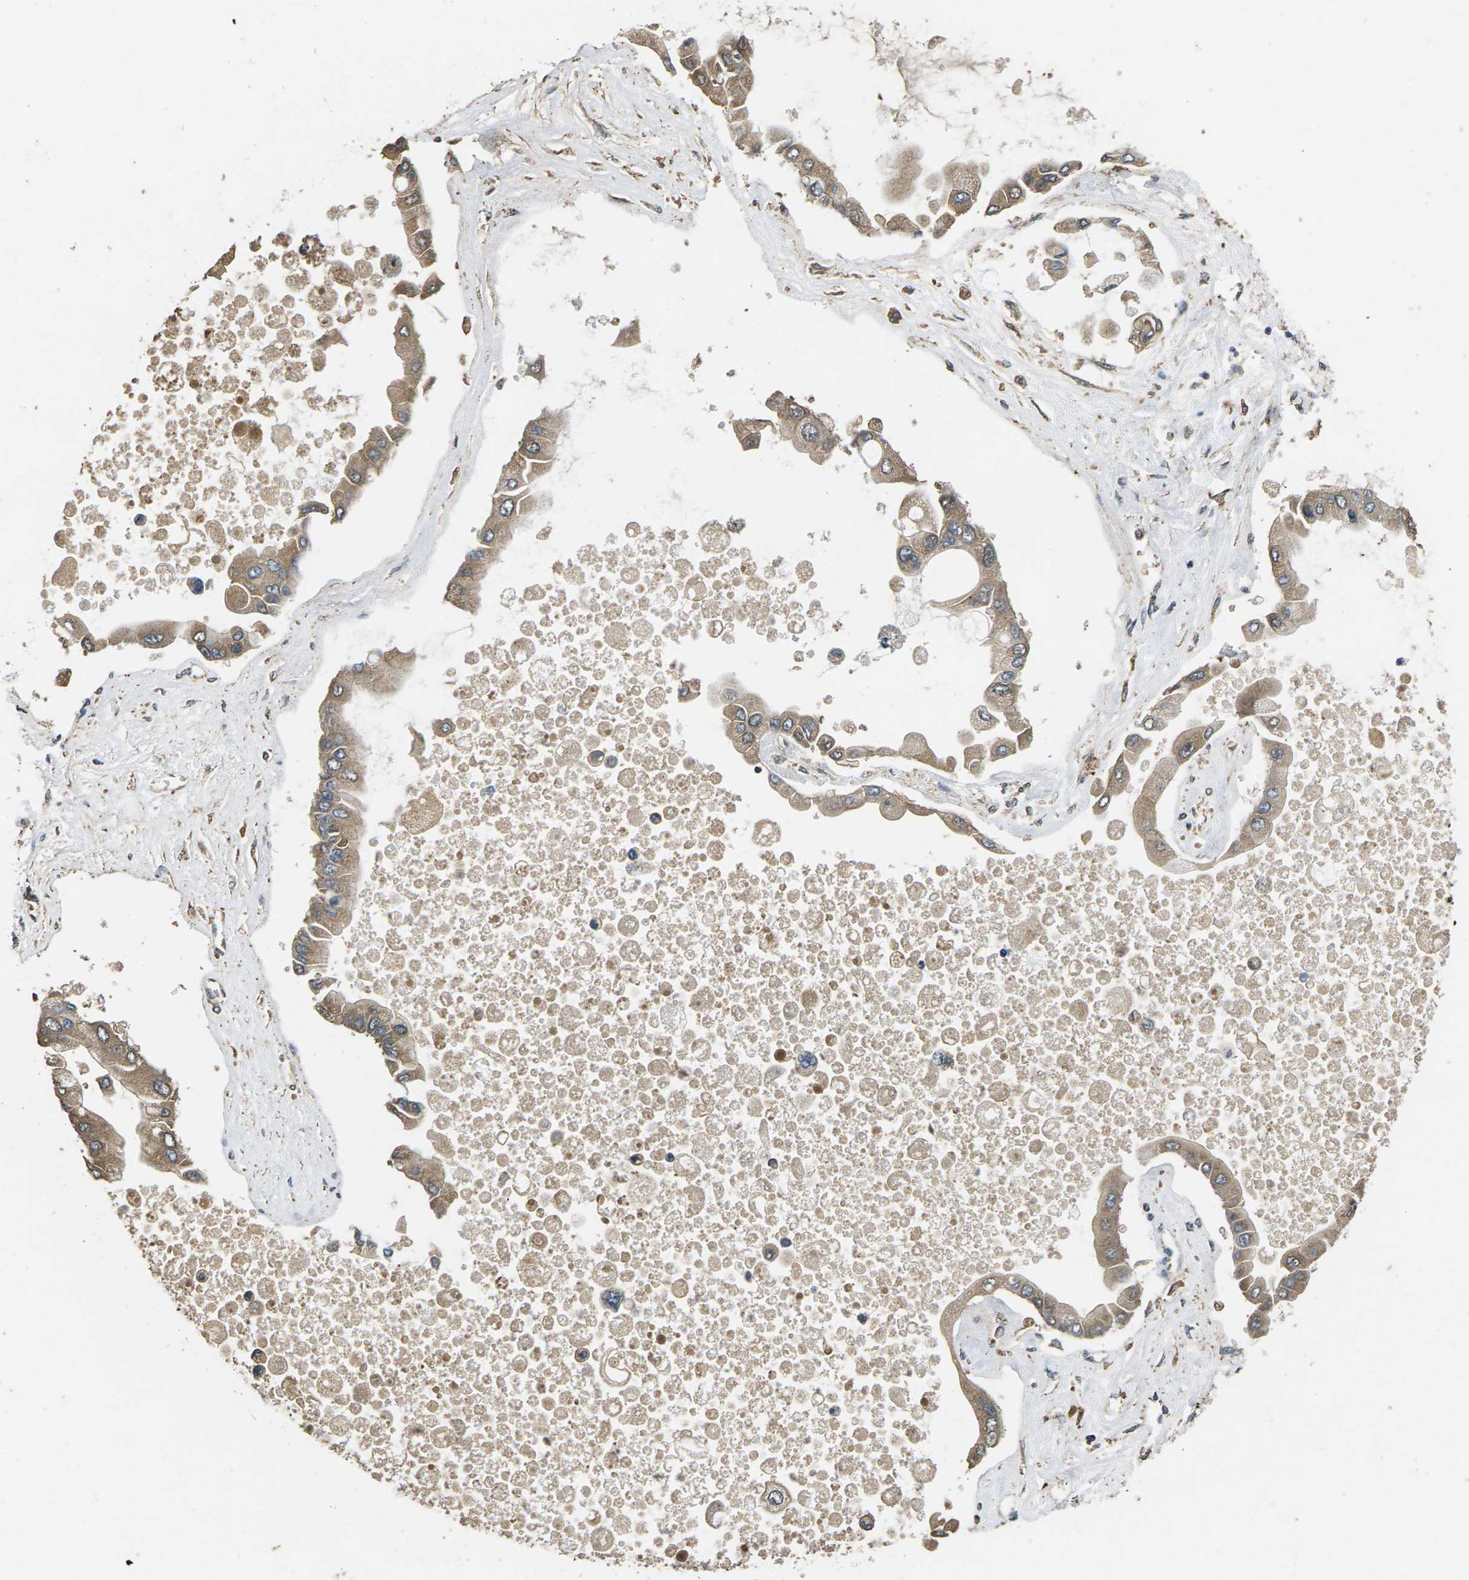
{"staining": {"intensity": "moderate", "quantity": ">75%", "location": "cytoplasmic/membranous"}, "tissue": "liver cancer", "cell_type": "Tumor cells", "image_type": "cancer", "snomed": [{"axis": "morphology", "description": "Cholangiocarcinoma"}, {"axis": "topography", "description": "Liver"}], "caption": "Immunohistochemical staining of cholangiocarcinoma (liver) displays medium levels of moderate cytoplasmic/membranous protein positivity in approximately >75% of tumor cells.", "gene": "B4GAT1", "patient": {"sex": "male", "age": 50}}